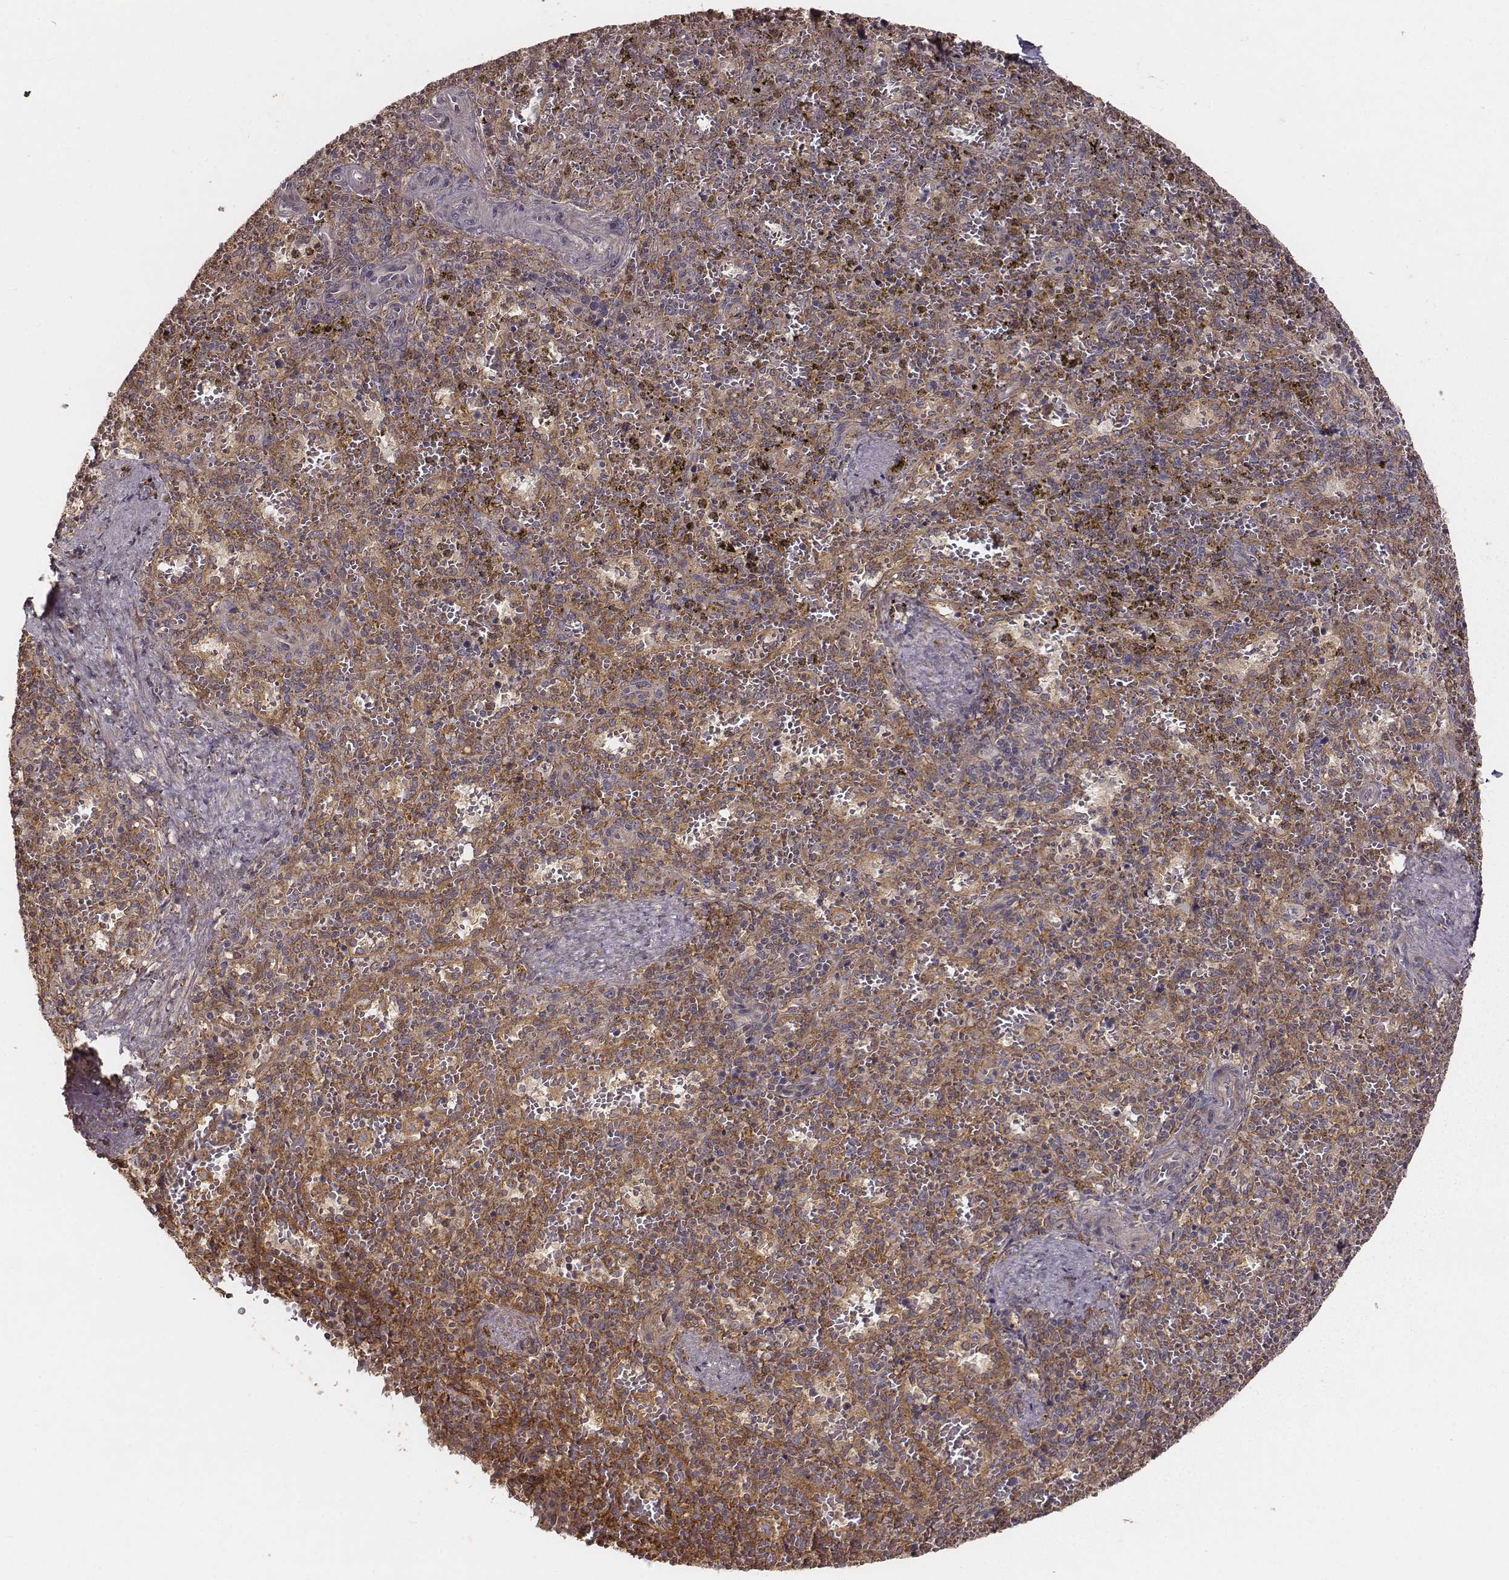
{"staining": {"intensity": "negative", "quantity": "none", "location": "none"}, "tissue": "spleen", "cell_type": "Cells in red pulp", "image_type": "normal", "snomed": [{"axis": "morphology", "description": "Normal tissue, NOS"}, {"axis": "topography", "description": "Spleen"}], "caption": "Immunohistochemical staining of unremarkable human spleen shows no significant positivity in cells in red pulp.", "gene": "VPS26A", "patient": {"sex": "female", "age": 50}}